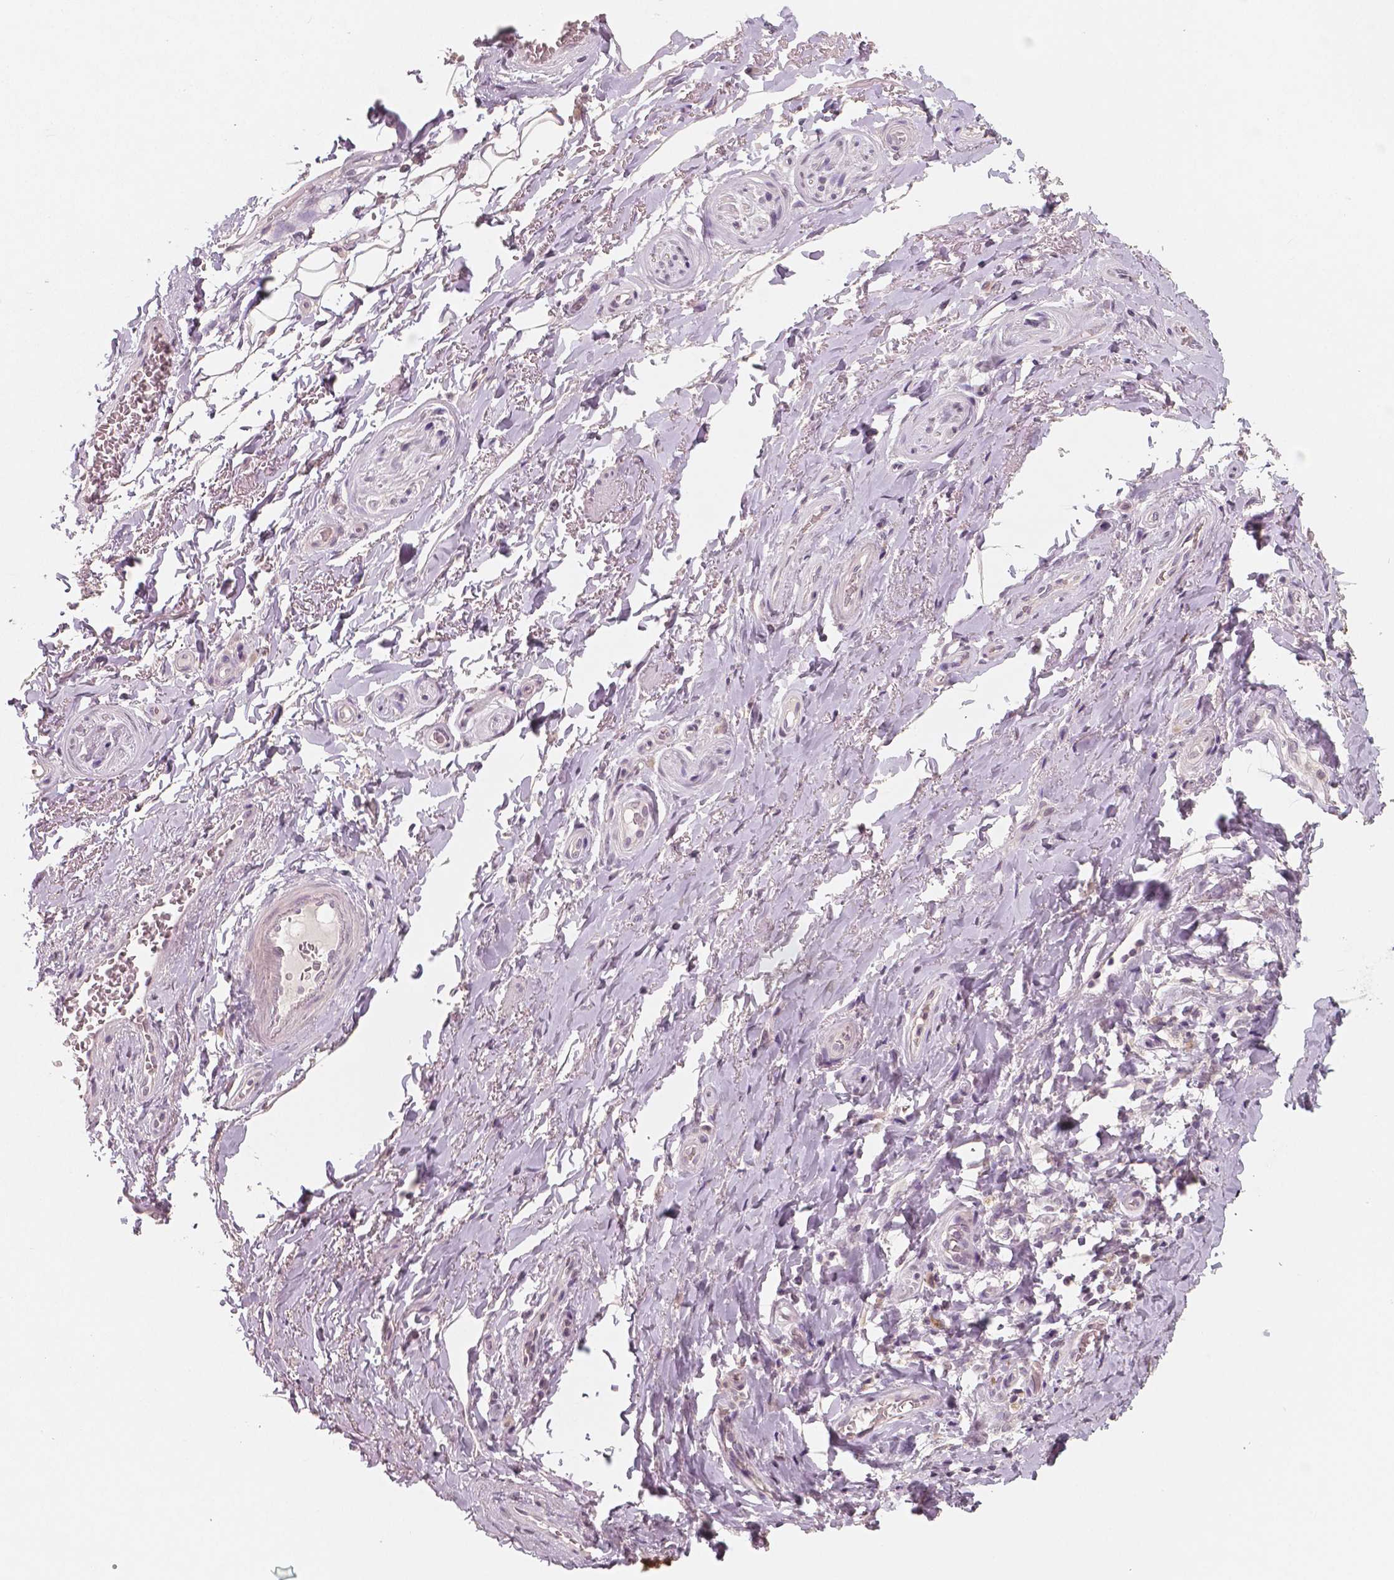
{"staining": {"intensity": "negative", "quantity": "none", "location": "none"}, "tissue": "adipose tissue", "cell_type": "Adipocytes", "image_type": "normal", "snomed": [{"axis": "morphology", "description": "Normal tissue, NOS"}, {"axis": "topography", "description": "Anal"}, {"axis": "topography", "description": "Peripheral nerve tissue"}], "caption": "Image shows no significant protein expression in adipocytes of normal adipose tissue.", "gene": "RNASE7", "patient": {"sex": "male", "age": 53}}